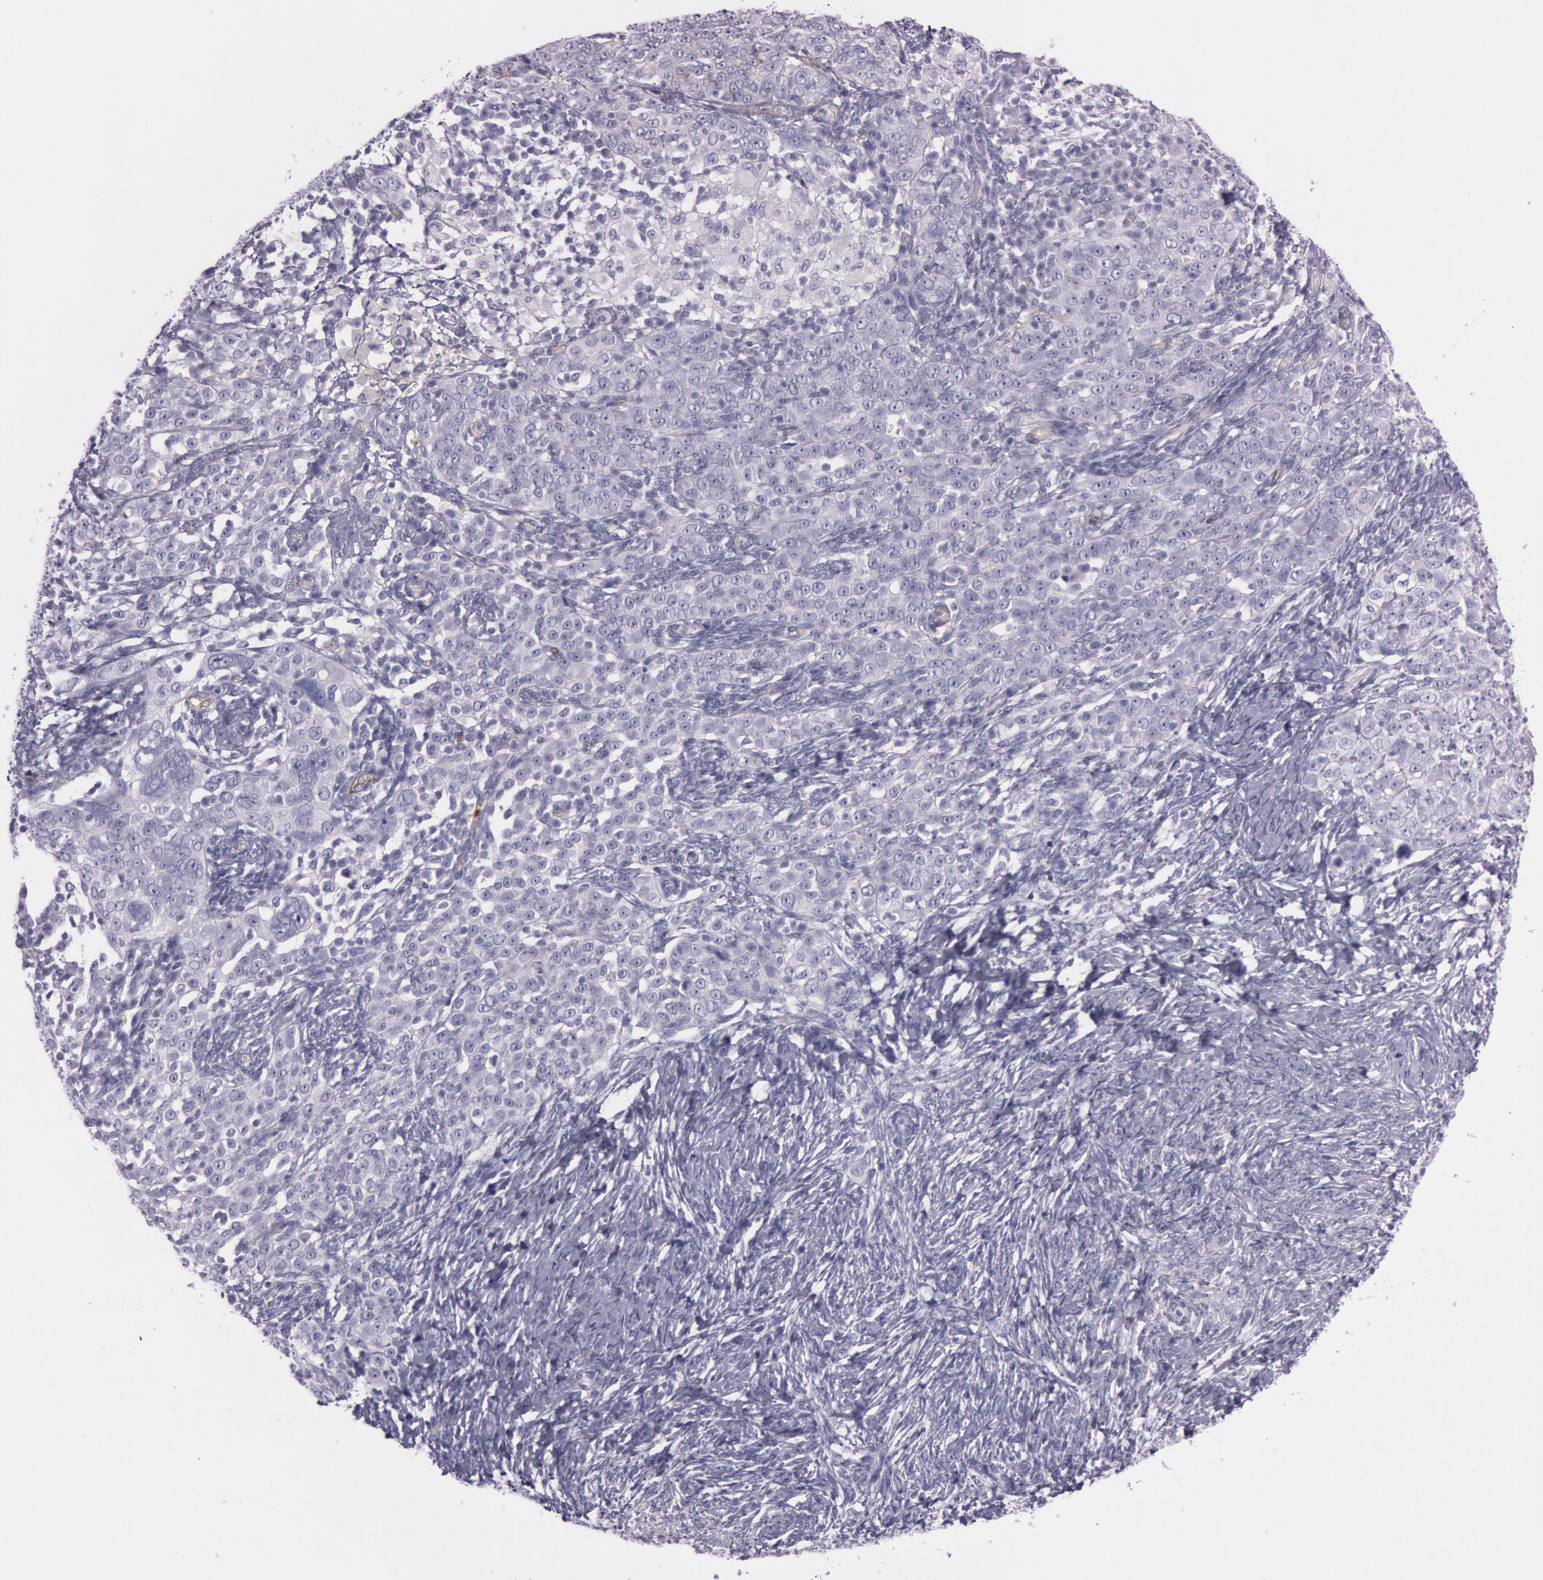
{"staining": {"intensity": "negative", "quantity": "none", "location": "none"}, "tissue": "ovarian cancer", "cell_type": "Tumor cells", "image_type": "cancer", "snomed": [{"axis": "morphology", "description": "Normal tissue, NOS"}, {"axis": "morphology", "description": "Cystadenocarcinoma, serous, NOS"}, {"axis": "topography", "description": "Ovary"}], "caption": "Ovarian cancer (serous cystadenocarcinoma) was stained to show a protein in brown. There is no significant staining in tumor cells. The staining is performed using DAB (3,3'-diaminobenzidine) brown chromogen with nuclei counter-stained in using hematoxylin.", "gene": "FOLH1", "patient": {"sex": "female", "age": 62}}